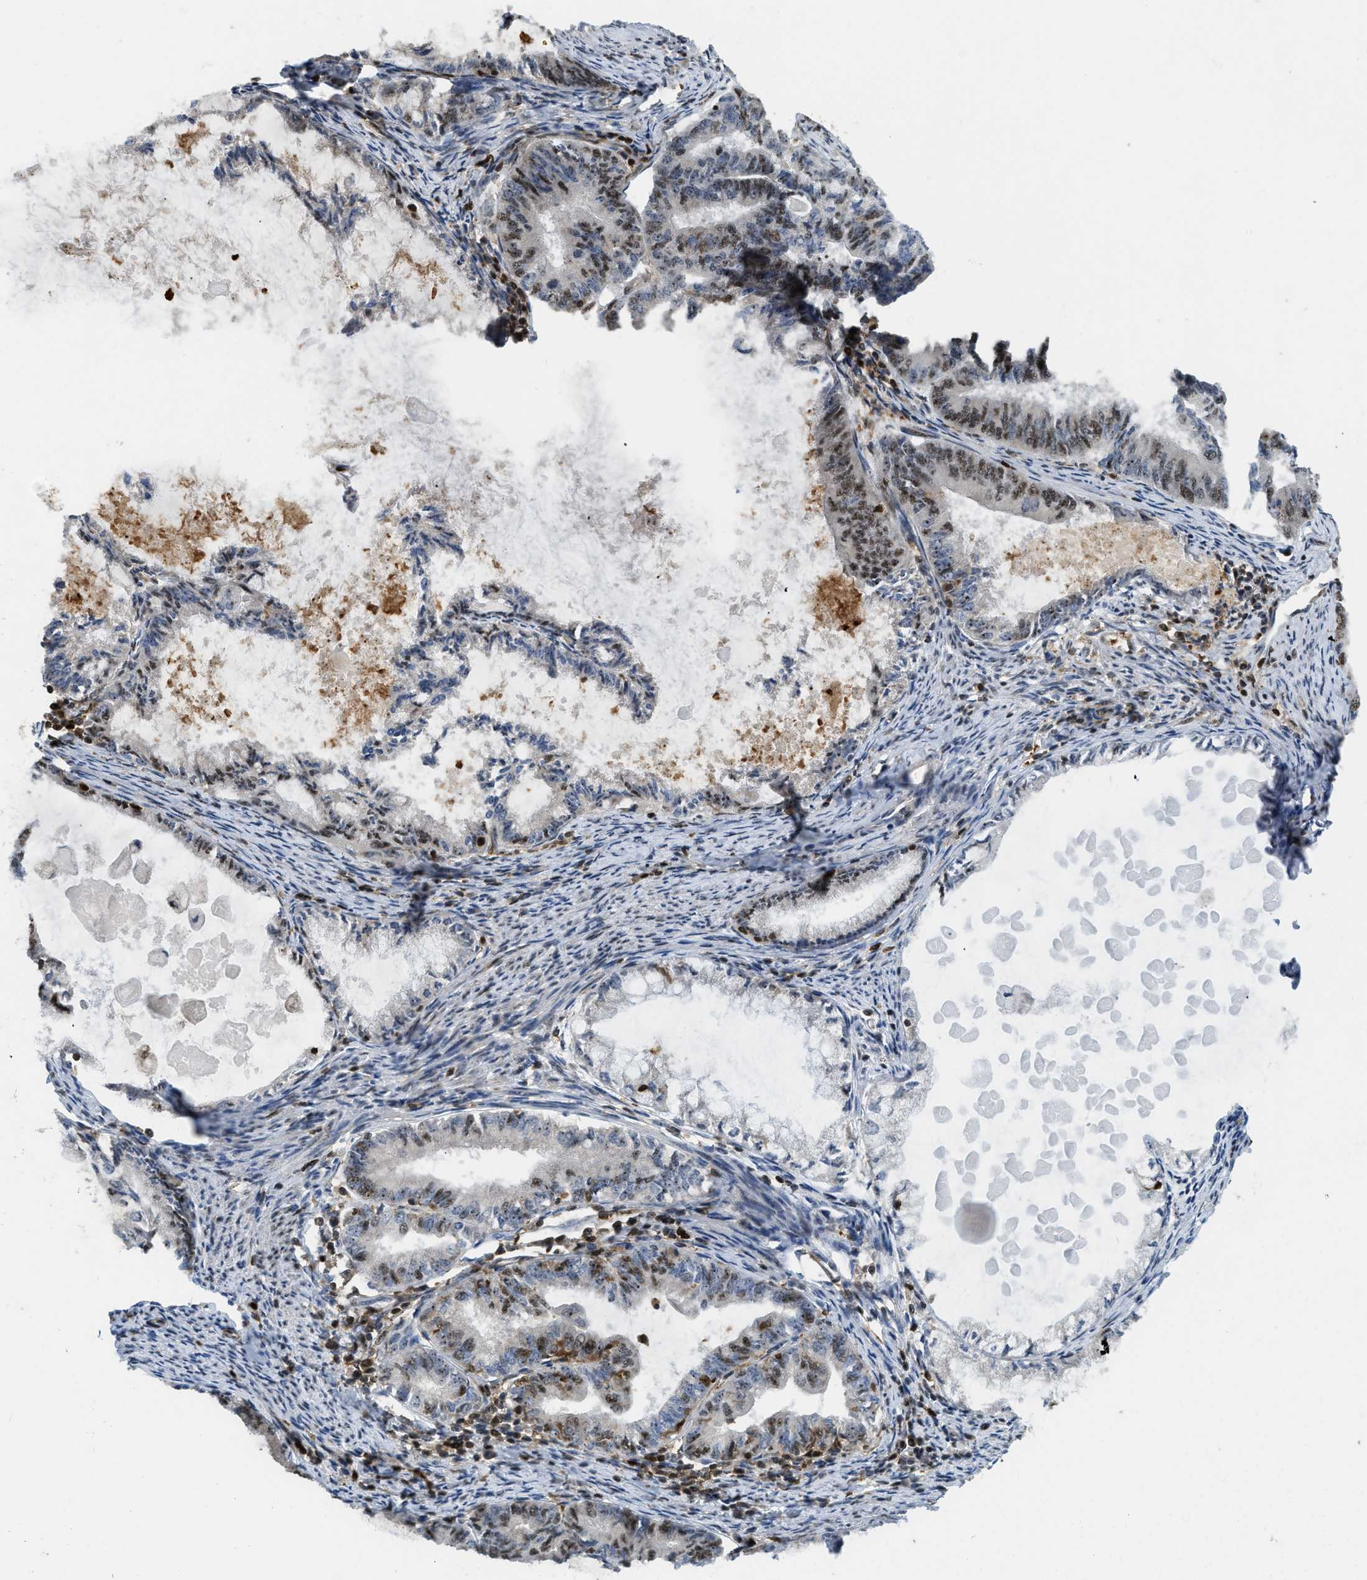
{"staining": {"intensity": "moderate", "quantity": "25%-75%", "location": "nuclear"}, "tissue": "endometrial cancer", "cell_type": "Tumor cells", "image_type": "cancer", "snomed": [{"axis": "morphology", "description": "Adenocarcinoma, NOS"}, {"axis": "topography", "description": "Endometrium"}], "caption": "Adenocarcinoma (endometrial) stained with DAB immunohistochemistry displays medium levels of moderate nuclear positivity in approximately 25%-75% of tumor cells.", "gene": "E2F1", "patient": {"sex": "female", "age": 86}}